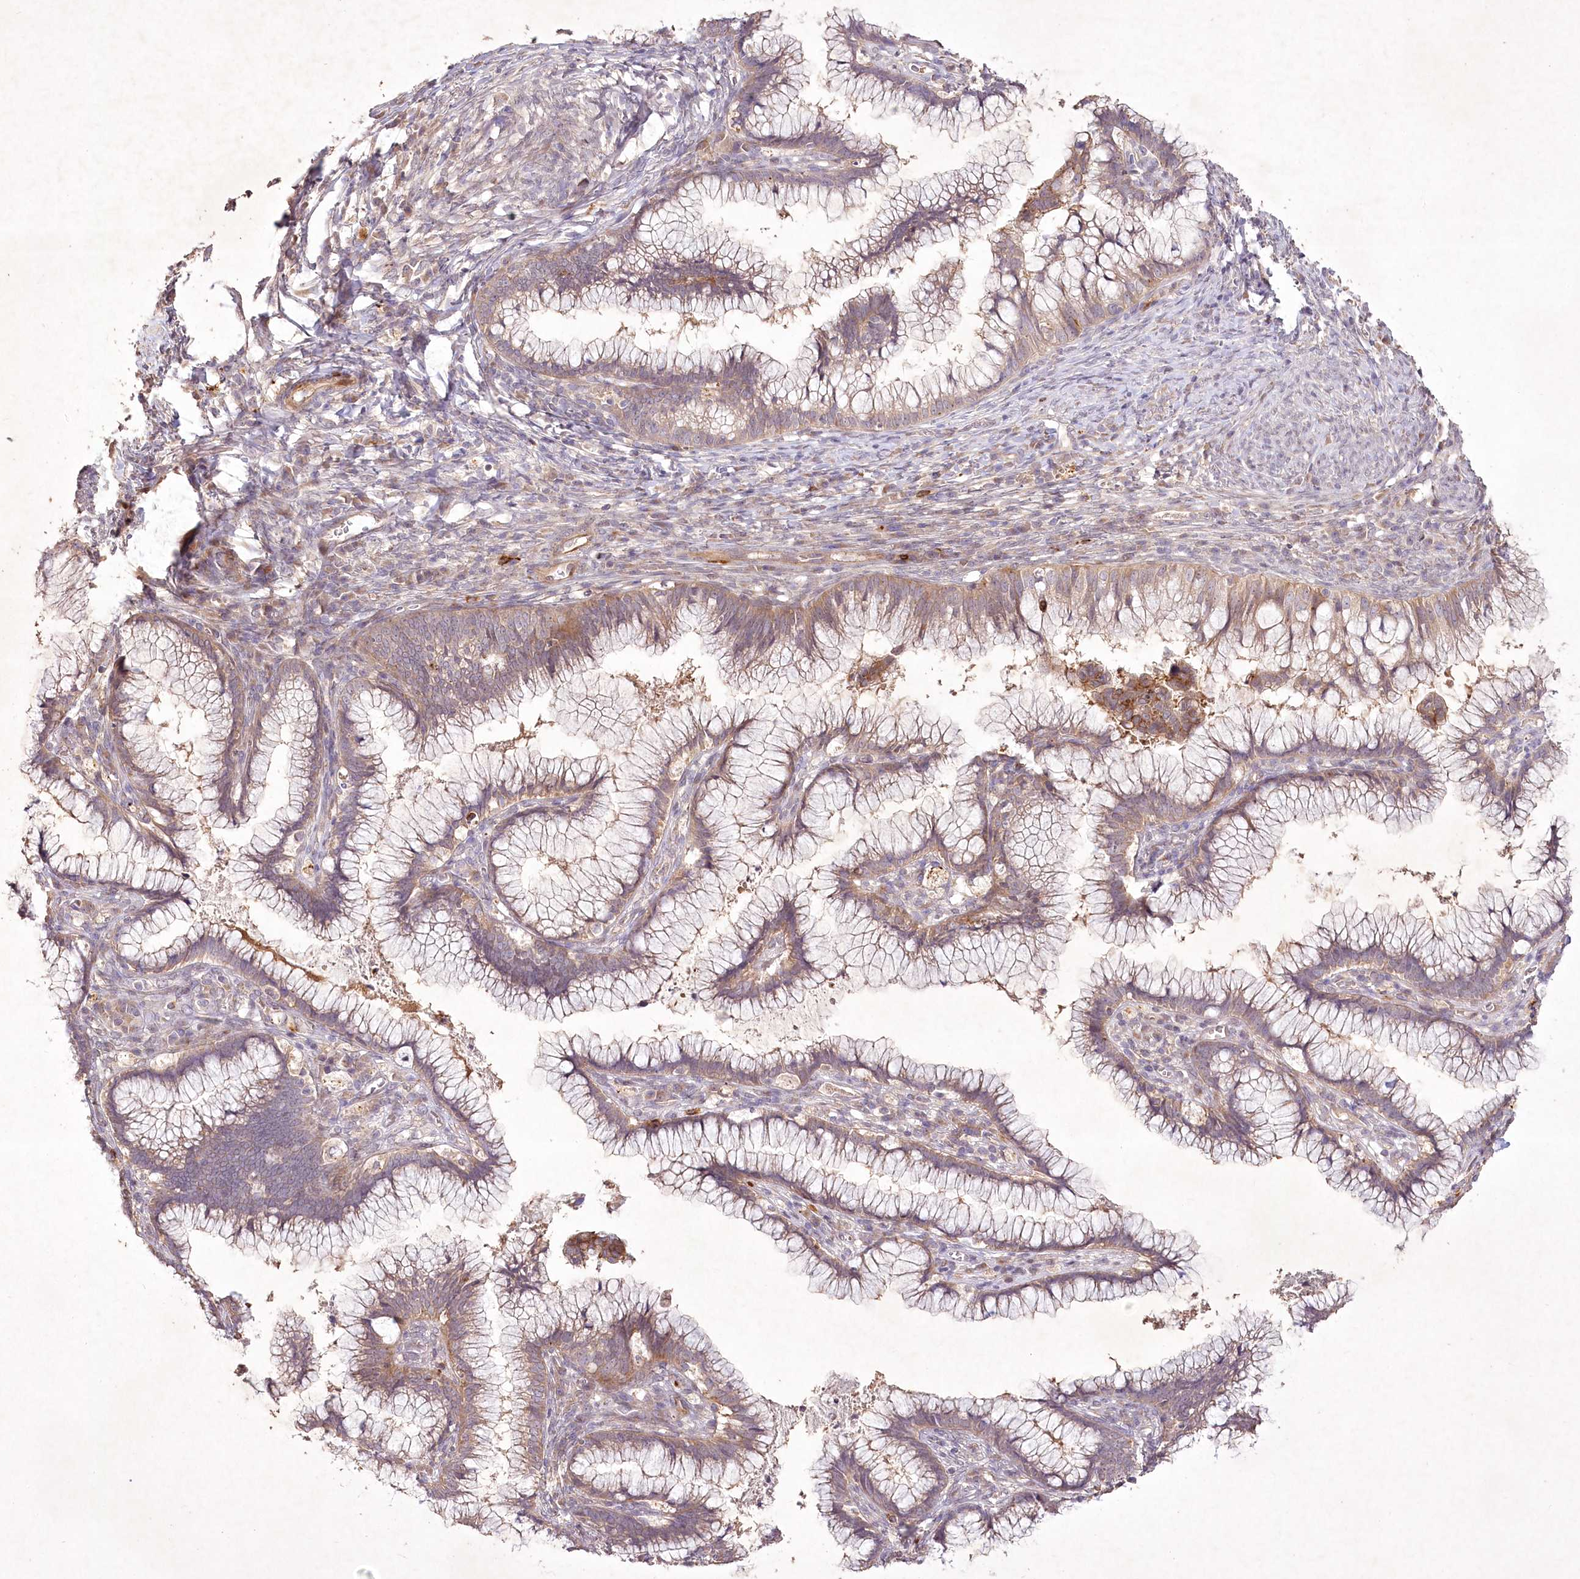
{"staining": {"intensity": "moderate", "quantity": "25%-75%", "location": "cytoplasmic/membranous"}, "tissue": "cervical cancer", "cell_type": "Tumor cells", "image_type": "cancer", "snomed": [{"axis": "morphology", "description": "Adenocarcinoma, NOS"}, {"axis": "topography", "description": "Cervix"}], "caption": "This photomicrograph displays adenocarcinoma (cervical) stained with IHC to label a protein in brown. The cytoplasmic/membranous of tumor cells show moderate positivity for the protein. Nuclei are counter-stained blue.", "gene": "IRAK1BP1", "patient": {"sex": "female", "age": 36}}